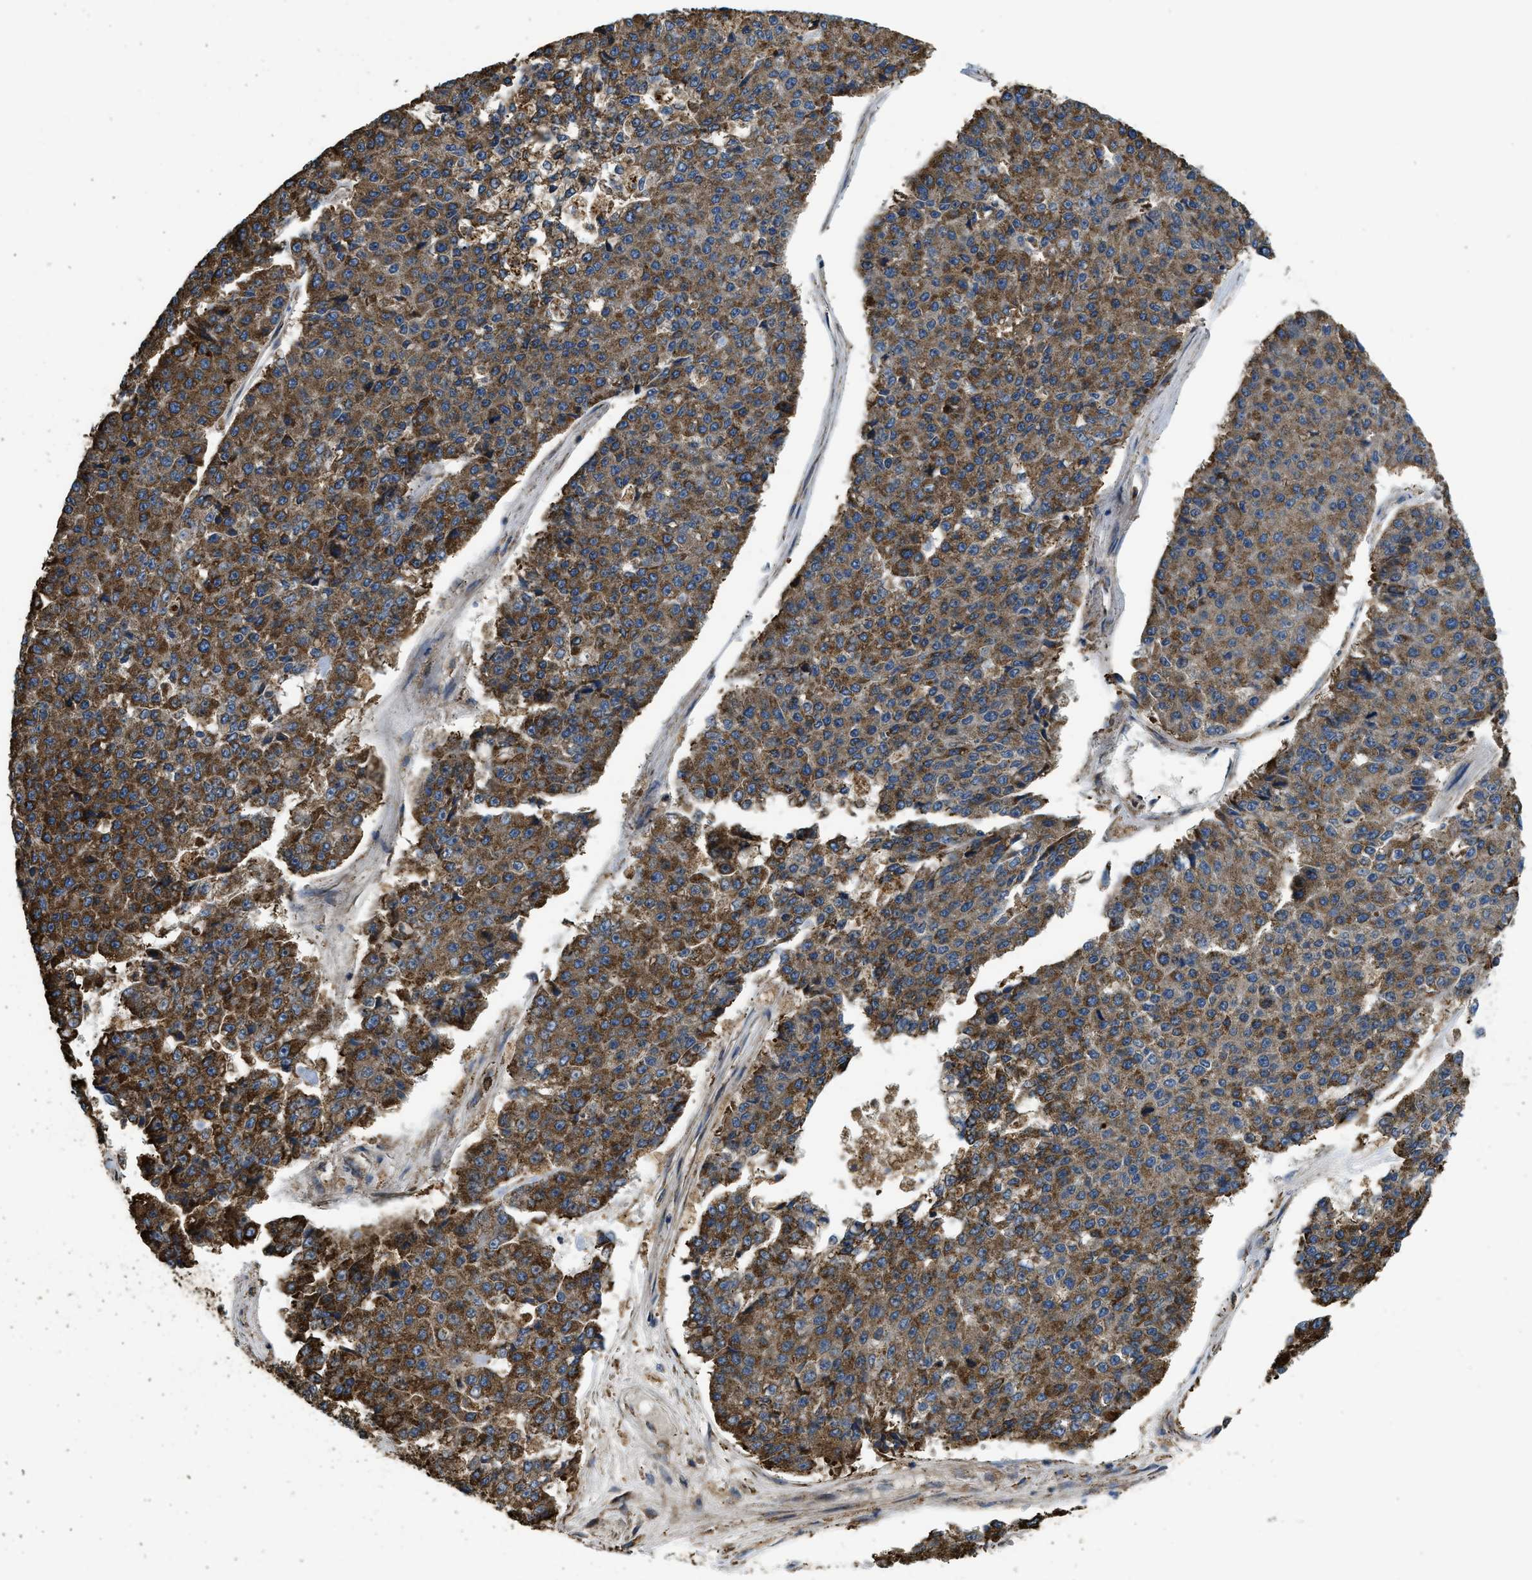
{"staining": {"intensity": "strong", "quantity": ">75%", "location": "cytoplasmic/membranous"}, "tissue": "pancreatic cancer", "cell_type": "Tumor cells", "image_type": "cancer", "snomed": [{"axis": "morphology", "description": "Adenocarcinoma, NOS"}, {"axis": "topography", "description": "Pancreas"}], "caption": "DAB (3,3'-diaminobenzidine) immunohistochemical staining of pancreatic cancer demonstrates strong cytoplasmic/membranous protein expression in about >75% of tumor cells.", "gene": "CSPG4", "patient": {"sex": "male", "age": 50}}